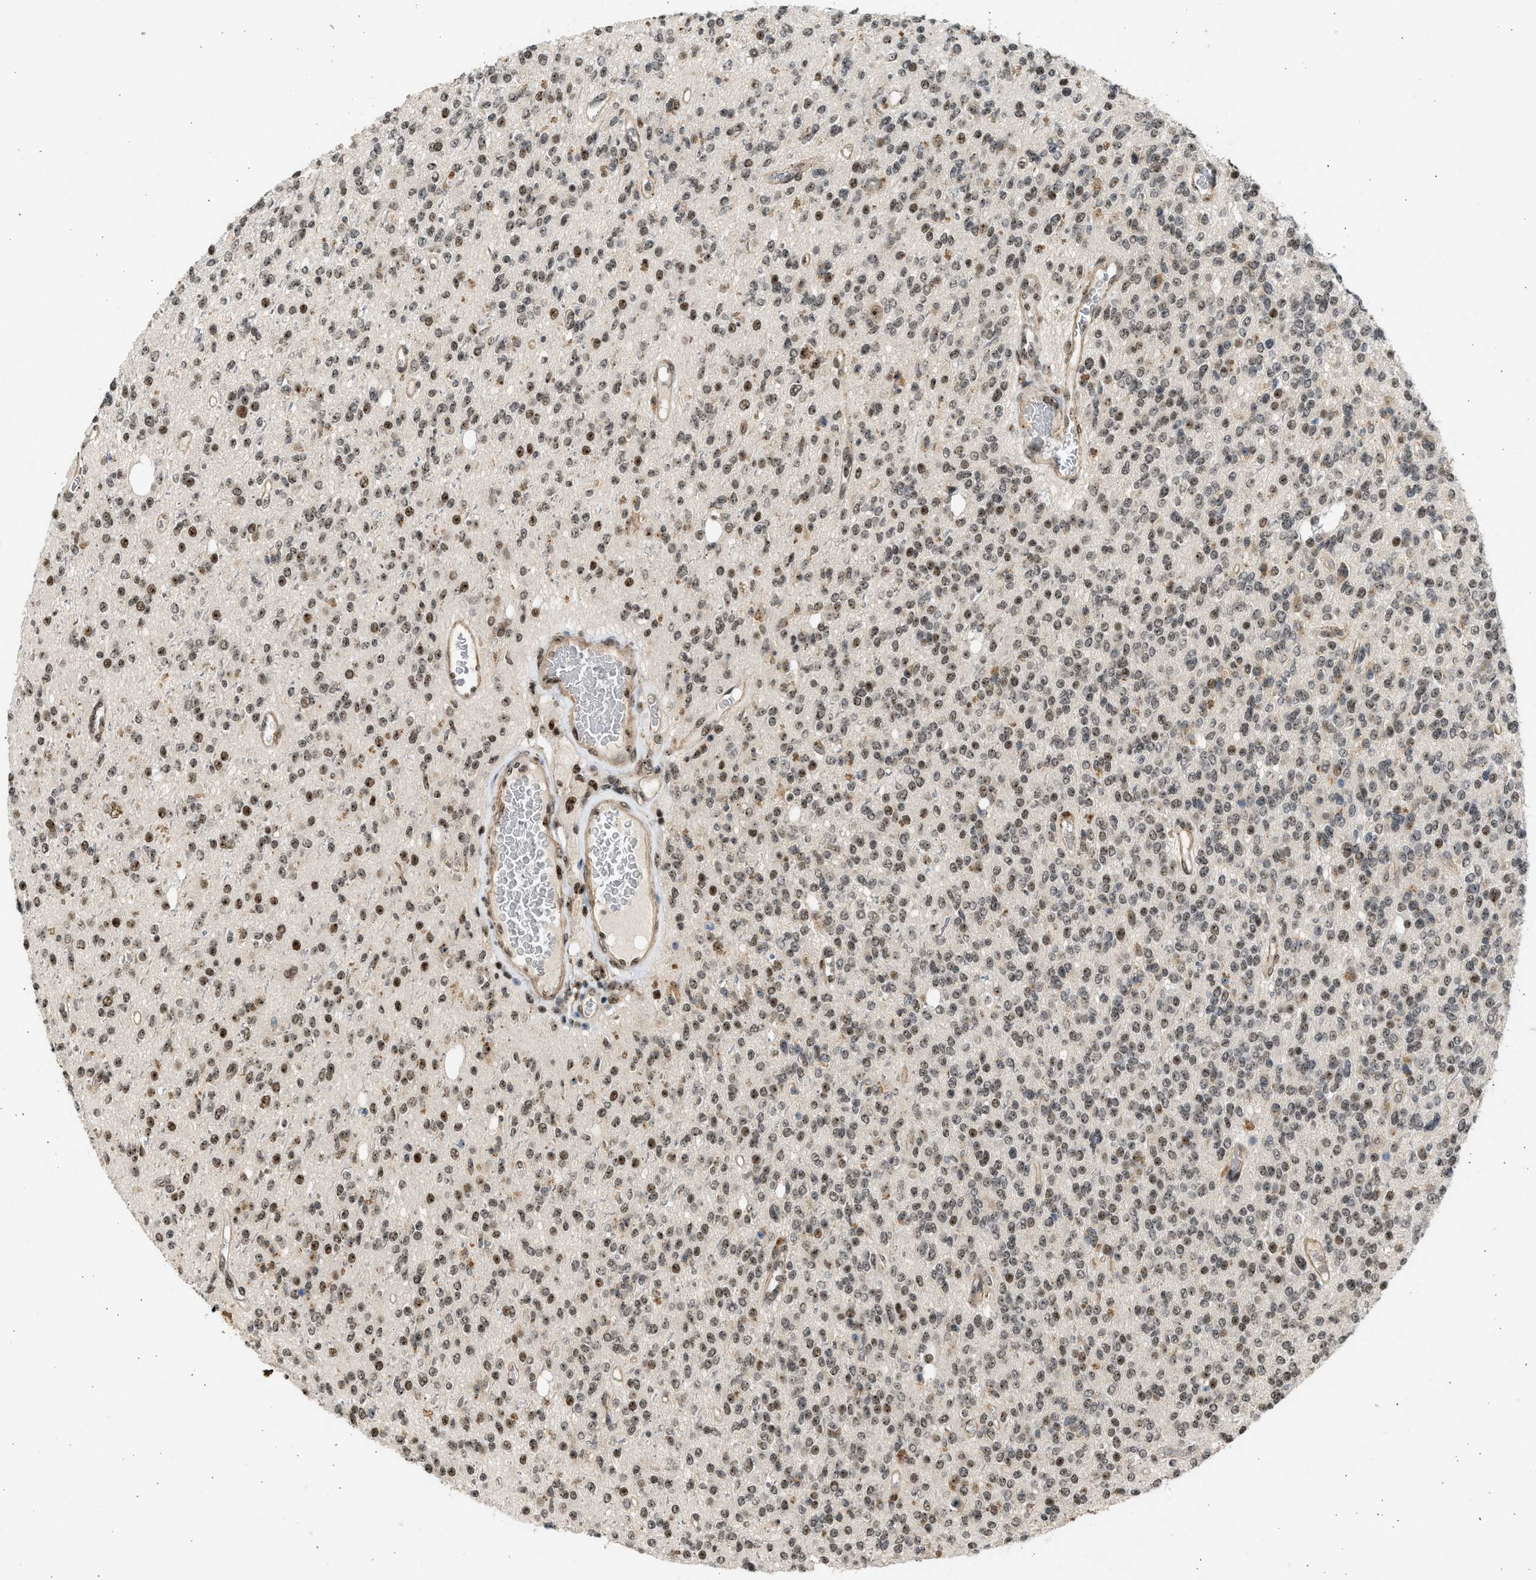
{"staining": {"intensity": "moderate", "quantity": ">75%", "location": "nuclear"}, "tissue": "glioma", "cell_type": "Tumor cells", "image_type": "cancer", "snomed": [{"axis": "morphology", "description": "Glioma, malignant, High grade"}, {"axis": "topography", "description": "Brain"}], "caption": "Brown immunohistochemical staining in glioma reveals moderate nuclear positivity in approximately >75% of tumor cells.", "gene": "TFDP2", "patient": {"sex": "male", "age": 34}}